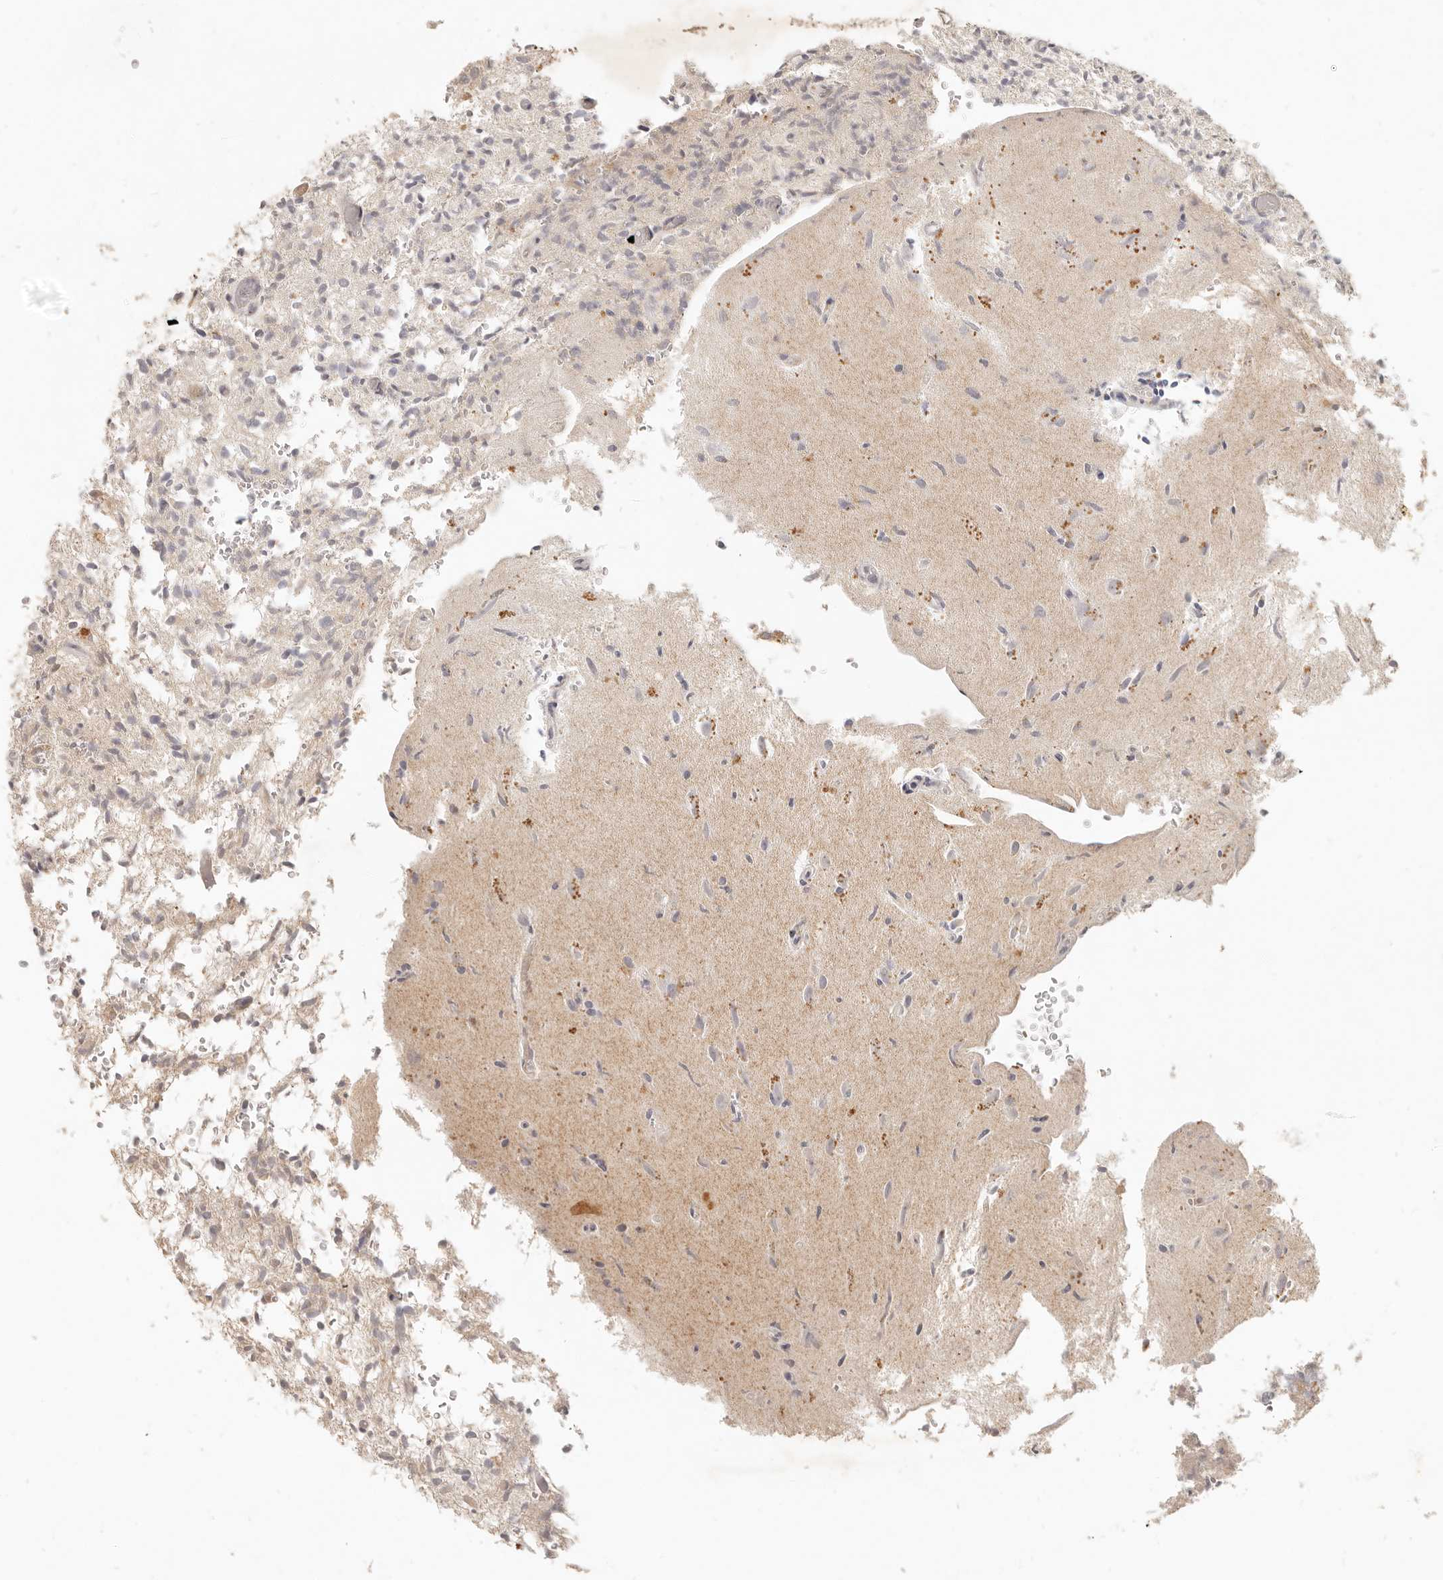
{"staining": {"intensity": "negative", "quantity": "none", "location": "none"}, "tissue": "glioma", "cell_type": "Tumor cells", "image_type": "cancer", "snomed": [{"axis": "morphology", "description": "Glioma, malignant, High grade"}, {"axis": "topography", "description": "Brain"}], "caption": "Tumor cells are negative for brown protein staining in malignant glioma (high-grade).", "gene": "UBXN11", "patient": {"sex": "female", "age": 57}}